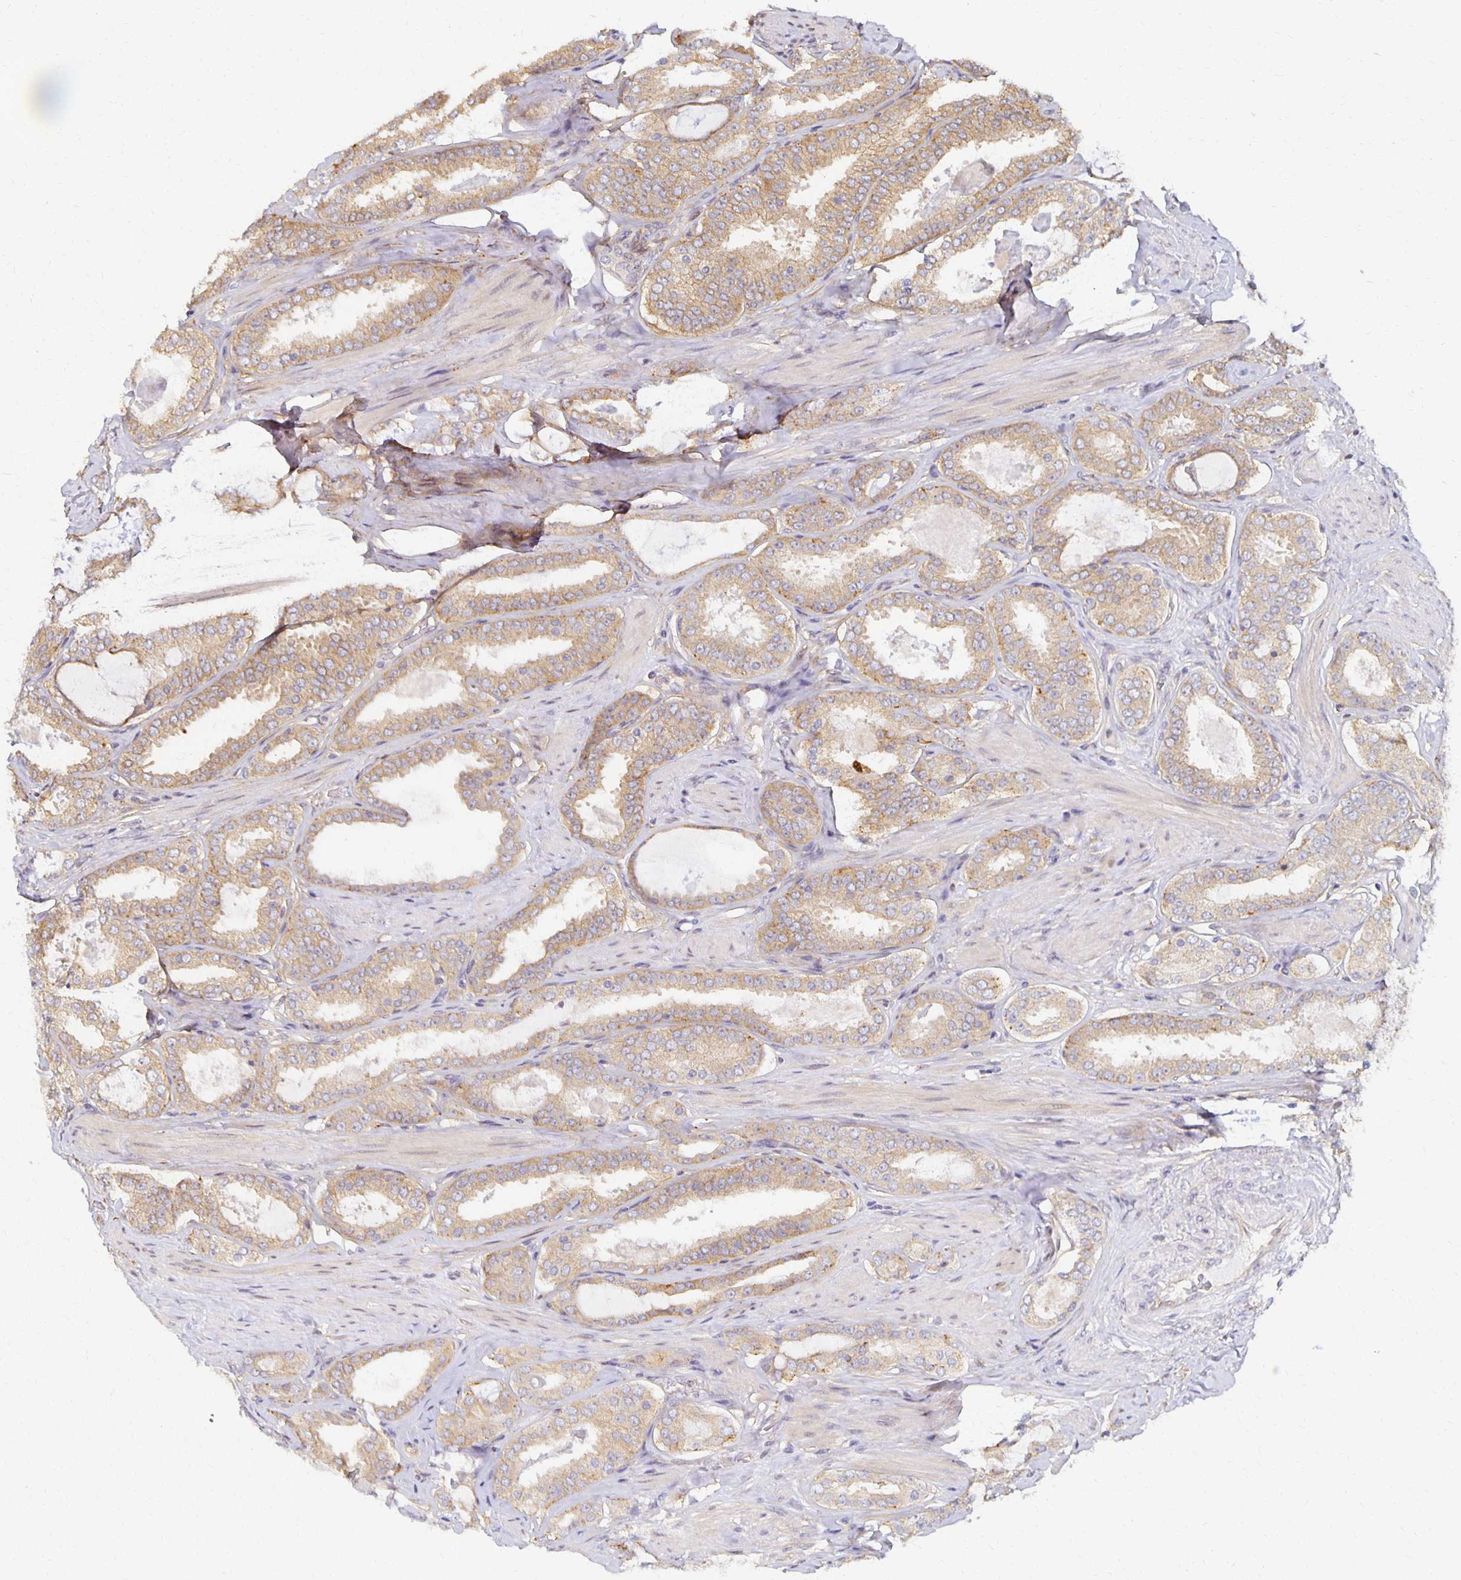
{"staining": {"intensity": "moderate", "quantity": ">75%", "location": "cytoplasmic/membranous"}, "tissue": "prostate cancer", "cell_type": "Tumor cells", "image_type": "cancer", "snomed": [{"axis": "morphology", "description": "Adenocarcinoma, High grade"}, {"axis": "topography", "description": "Prostate"}], "caption": "Approximately >75% of tumor cells in prostate adenocarcinoma (high-grade) show moderate cytoplasmic/membranous protein positivity as visualized by brown immunohistochemical staining.", "gene": "SORL1", "patient": {"sex": "male", "age": 63}}